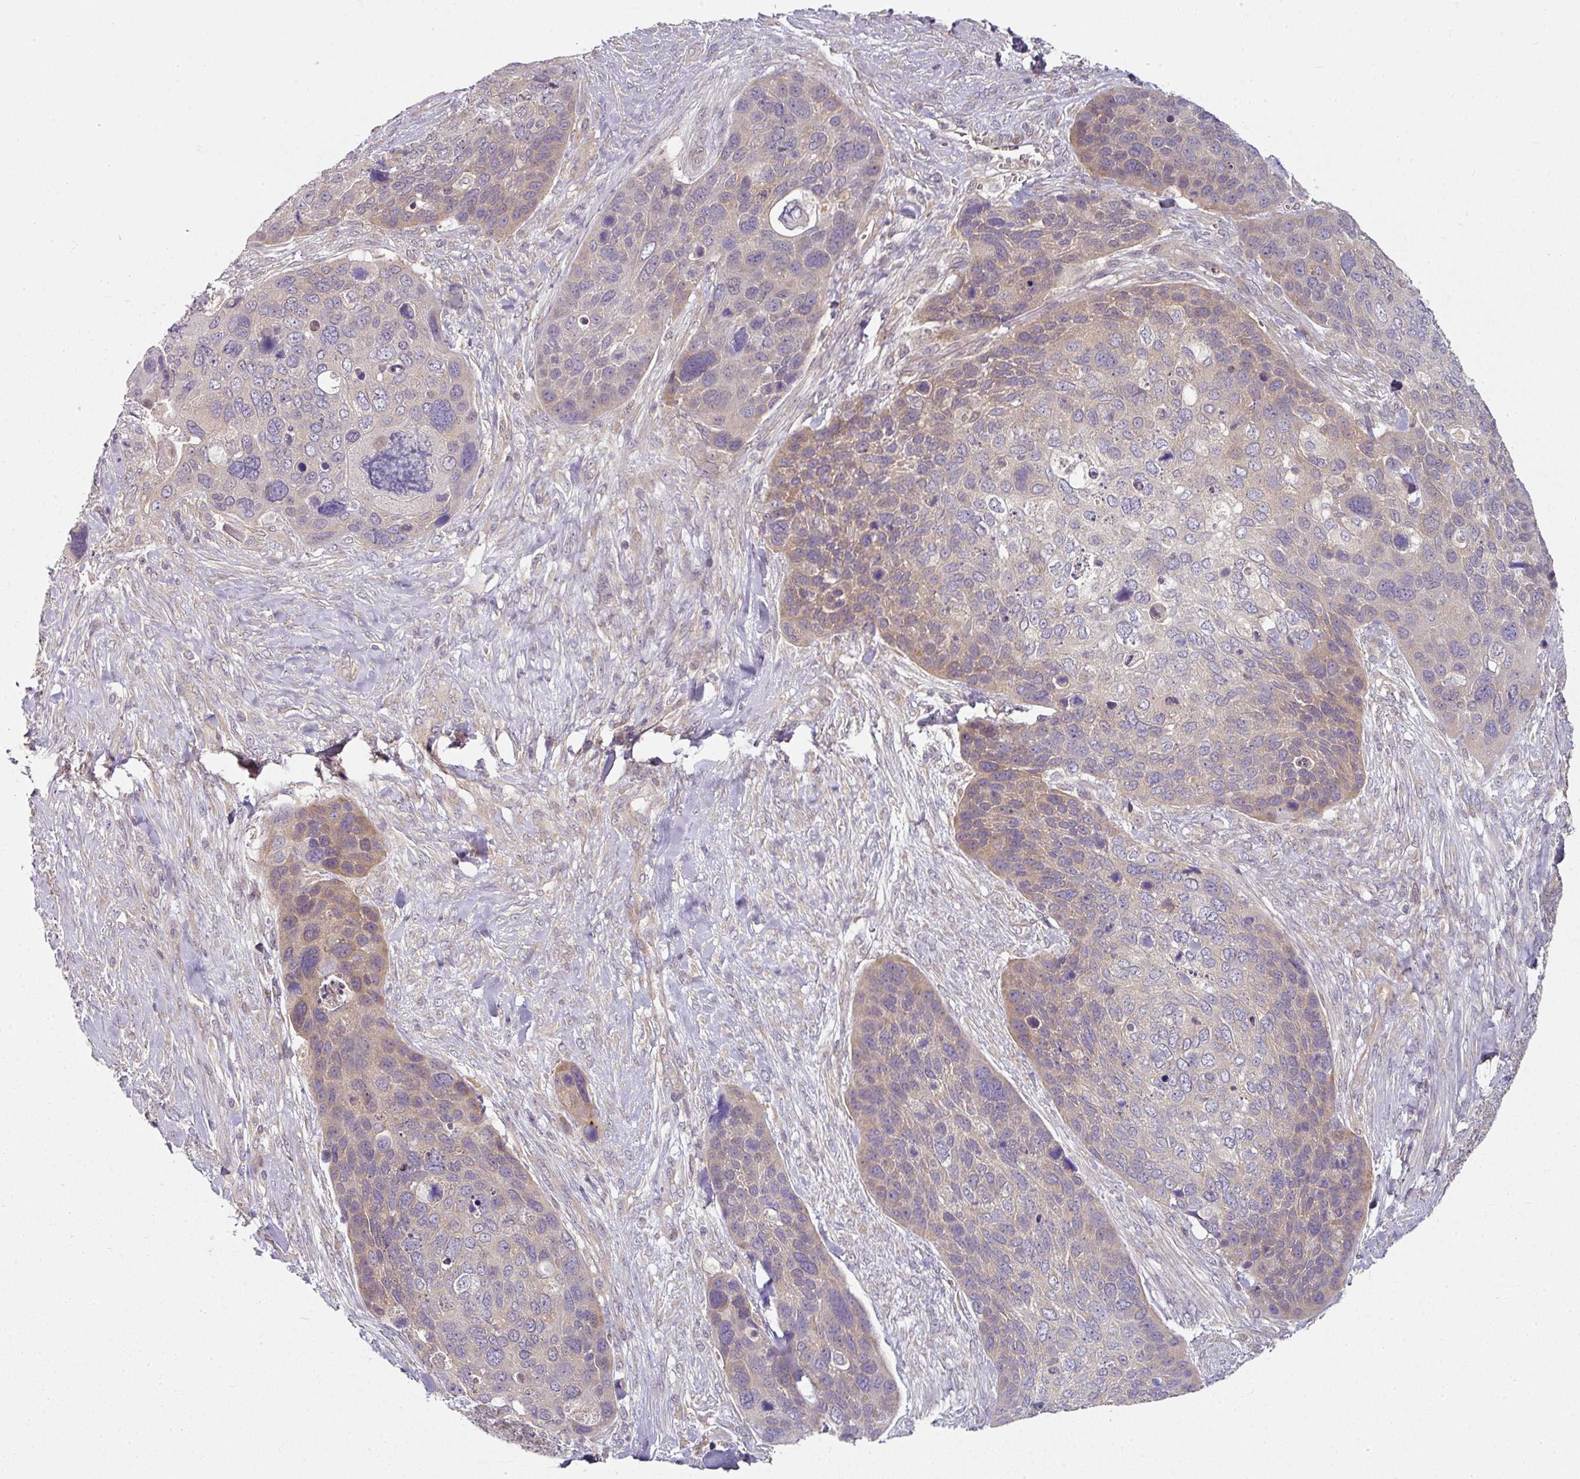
{"staining": {"intensity": "weak", "quantity": "25%-75%", "location": "cytoplasmic/membranous"}, "tissue": "skin cancer", "cell_type": "Tumor cells", "image_type": "cancer", "snomed": [{"axis": "morphology", "description": "Basal cell carcinoma"}, {"axis": "topography", "description": "Skin"}], "caption": "Immunohistochemical staining of skin cancer reveals low levels of weak cytoplasmic/membranous protein expression in approximately 25%-75% of tumor cells.", "gene": "MAP2K2", "patient": {"sex": "female", "age": 74}}